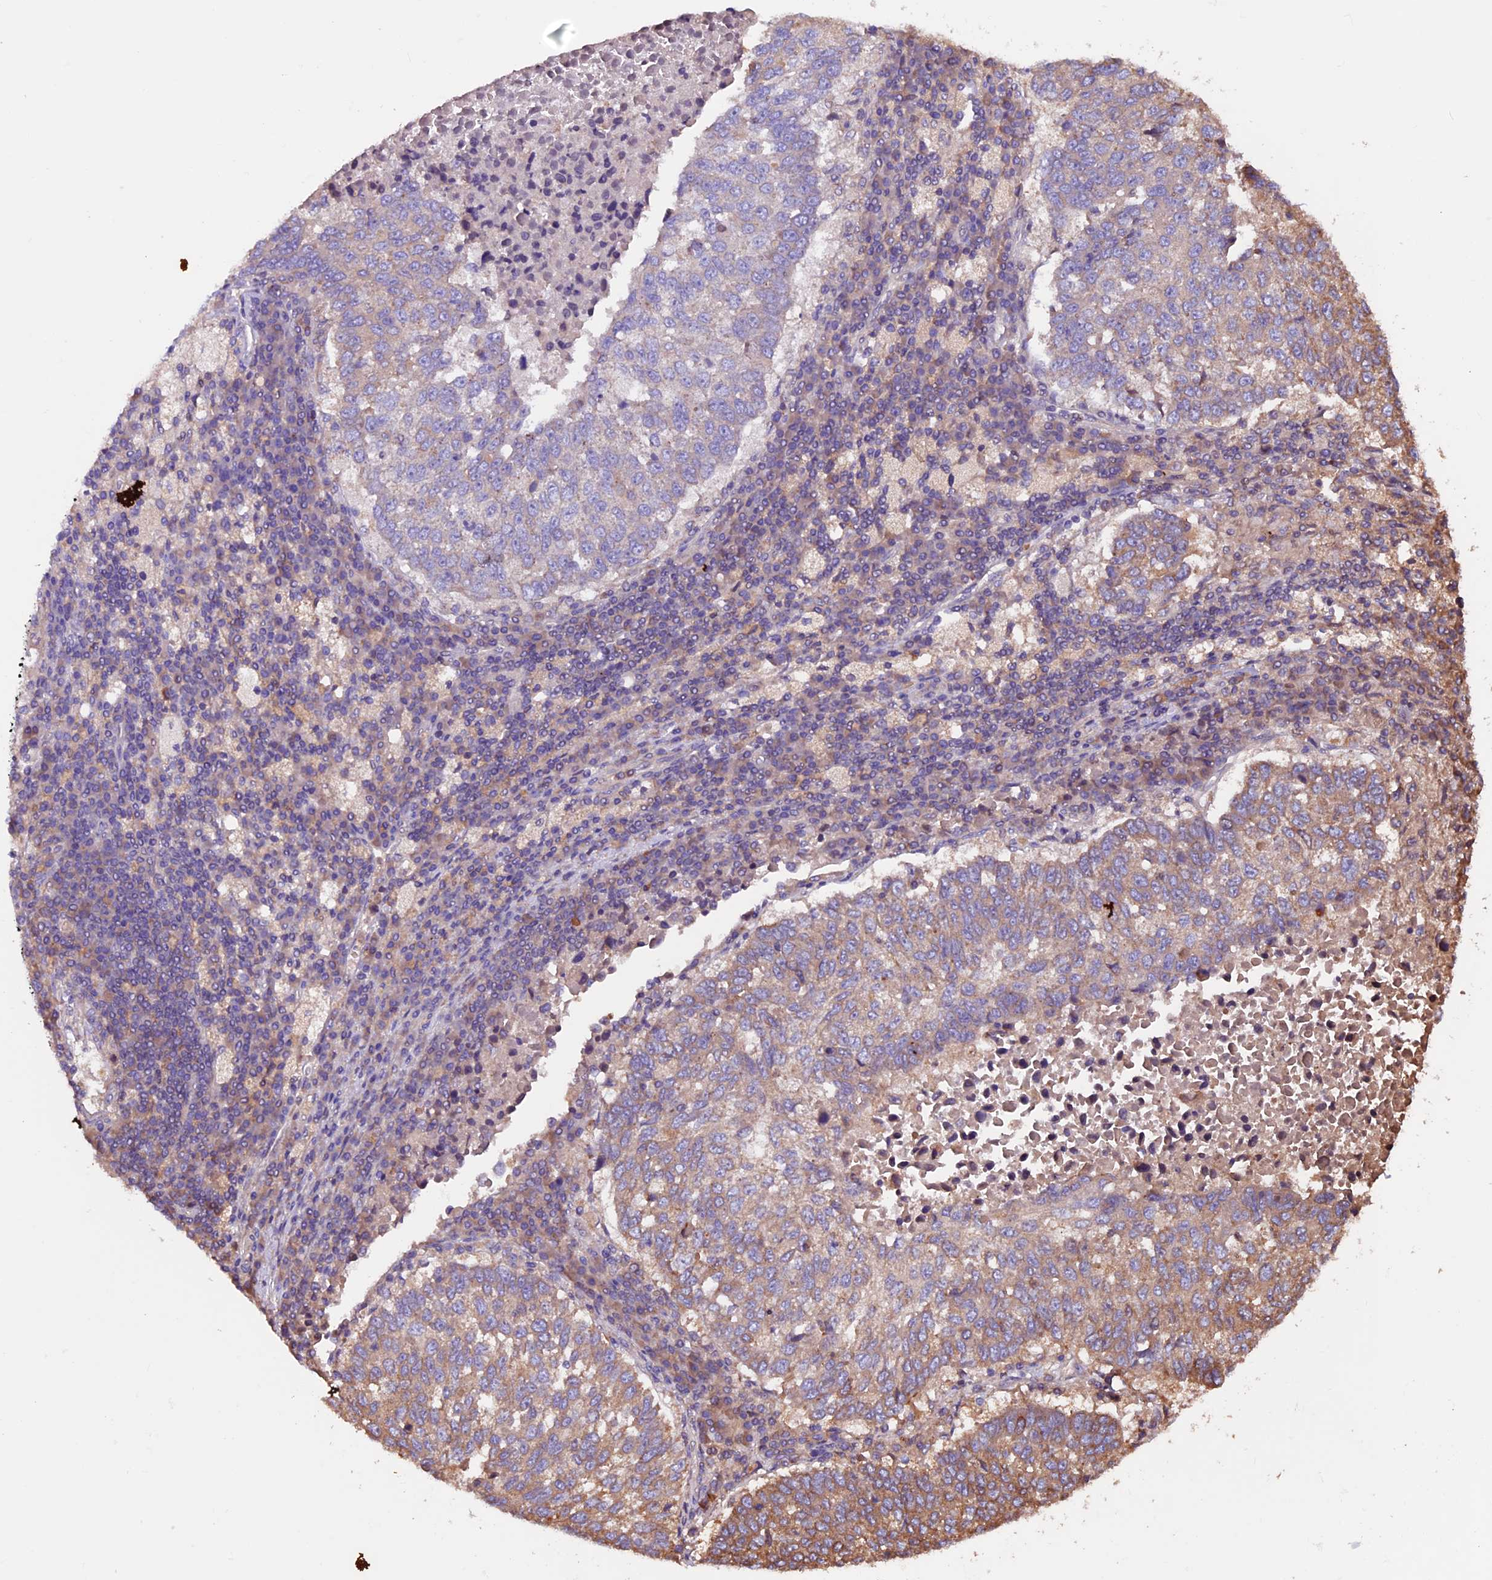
{"staining": {"intensity": "weak", "quantity": "<25%", "location": "cytoplasmic/membranous"}, "tissue": "lung cancer", "cell_type": "Tumor cells", "image_type": "cancer", "snomed": [{"axis": "morphology", "description": "Squamous cell carcinoma, NOS"}, {"axis": "topography", "description": "Lung"}], "caption": "This is a micrograph of immunohistochemistry staining of lung cancer (squamous cell carcinoma), which shows no expression in tumor cells.", "gene": "ZNF598", "patient": {"sex": "male", "age": 73}}